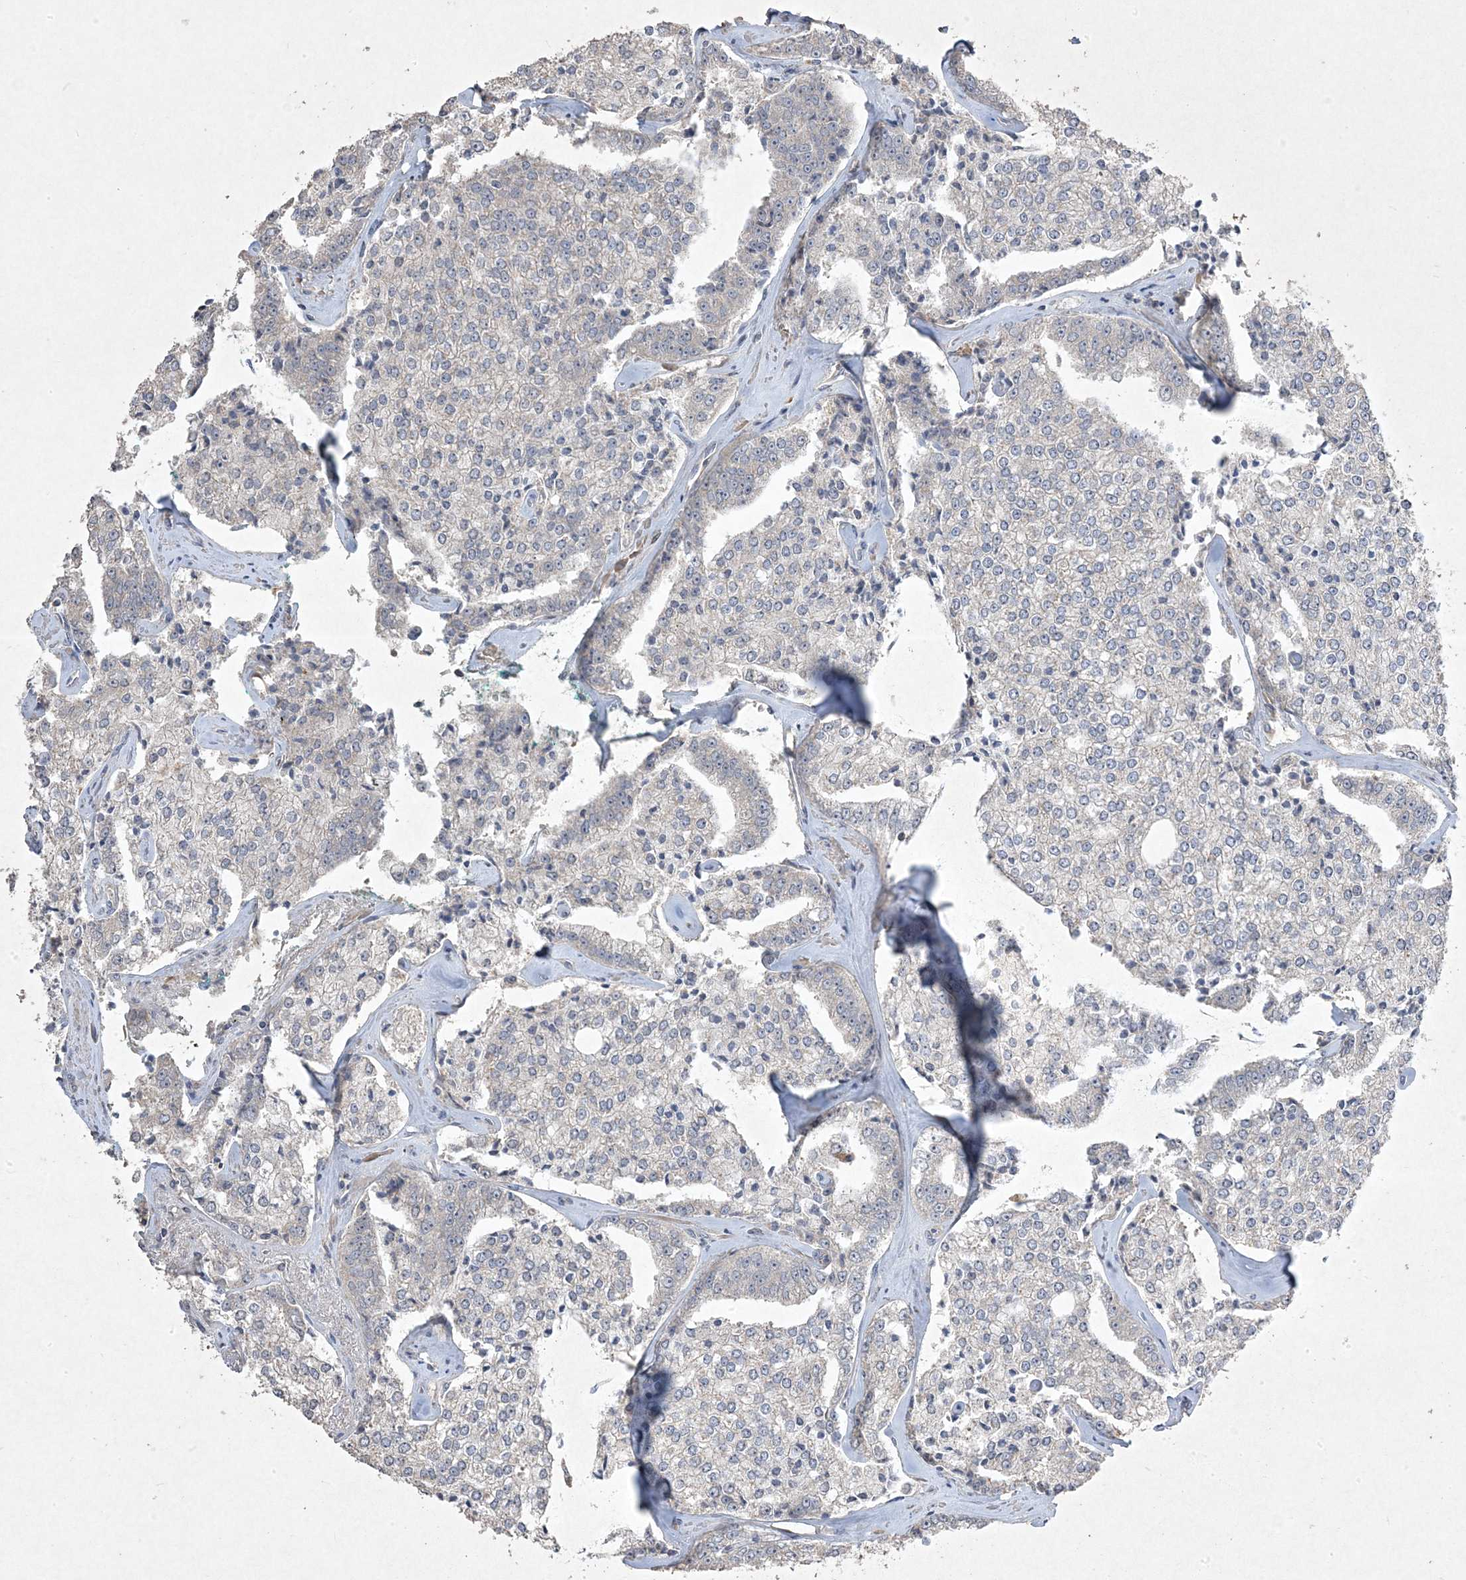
{"staining": {"intensity": "negative", "quantity": "none", "location": "none"}, "tissue": "prostate cancer", "cell_type": "Tumor cells", "image_type": "cancer", "snomed": [{"axis": "morphology", "description": "Adenocarcinoma, High grade"}, {"axis": "topography", "description": "Prostate"}], "caption": "Histopathology image shows no significant protein staining in tumor cells of high-grade adenocarcinoma (prostate). (DAB (3,3'-diaminobenzidine) immunohistochemistry visualized using brightfield microscopy, high magnification).", "gene": "RGL4", "patient": {"sex": "male", "age": 71}}